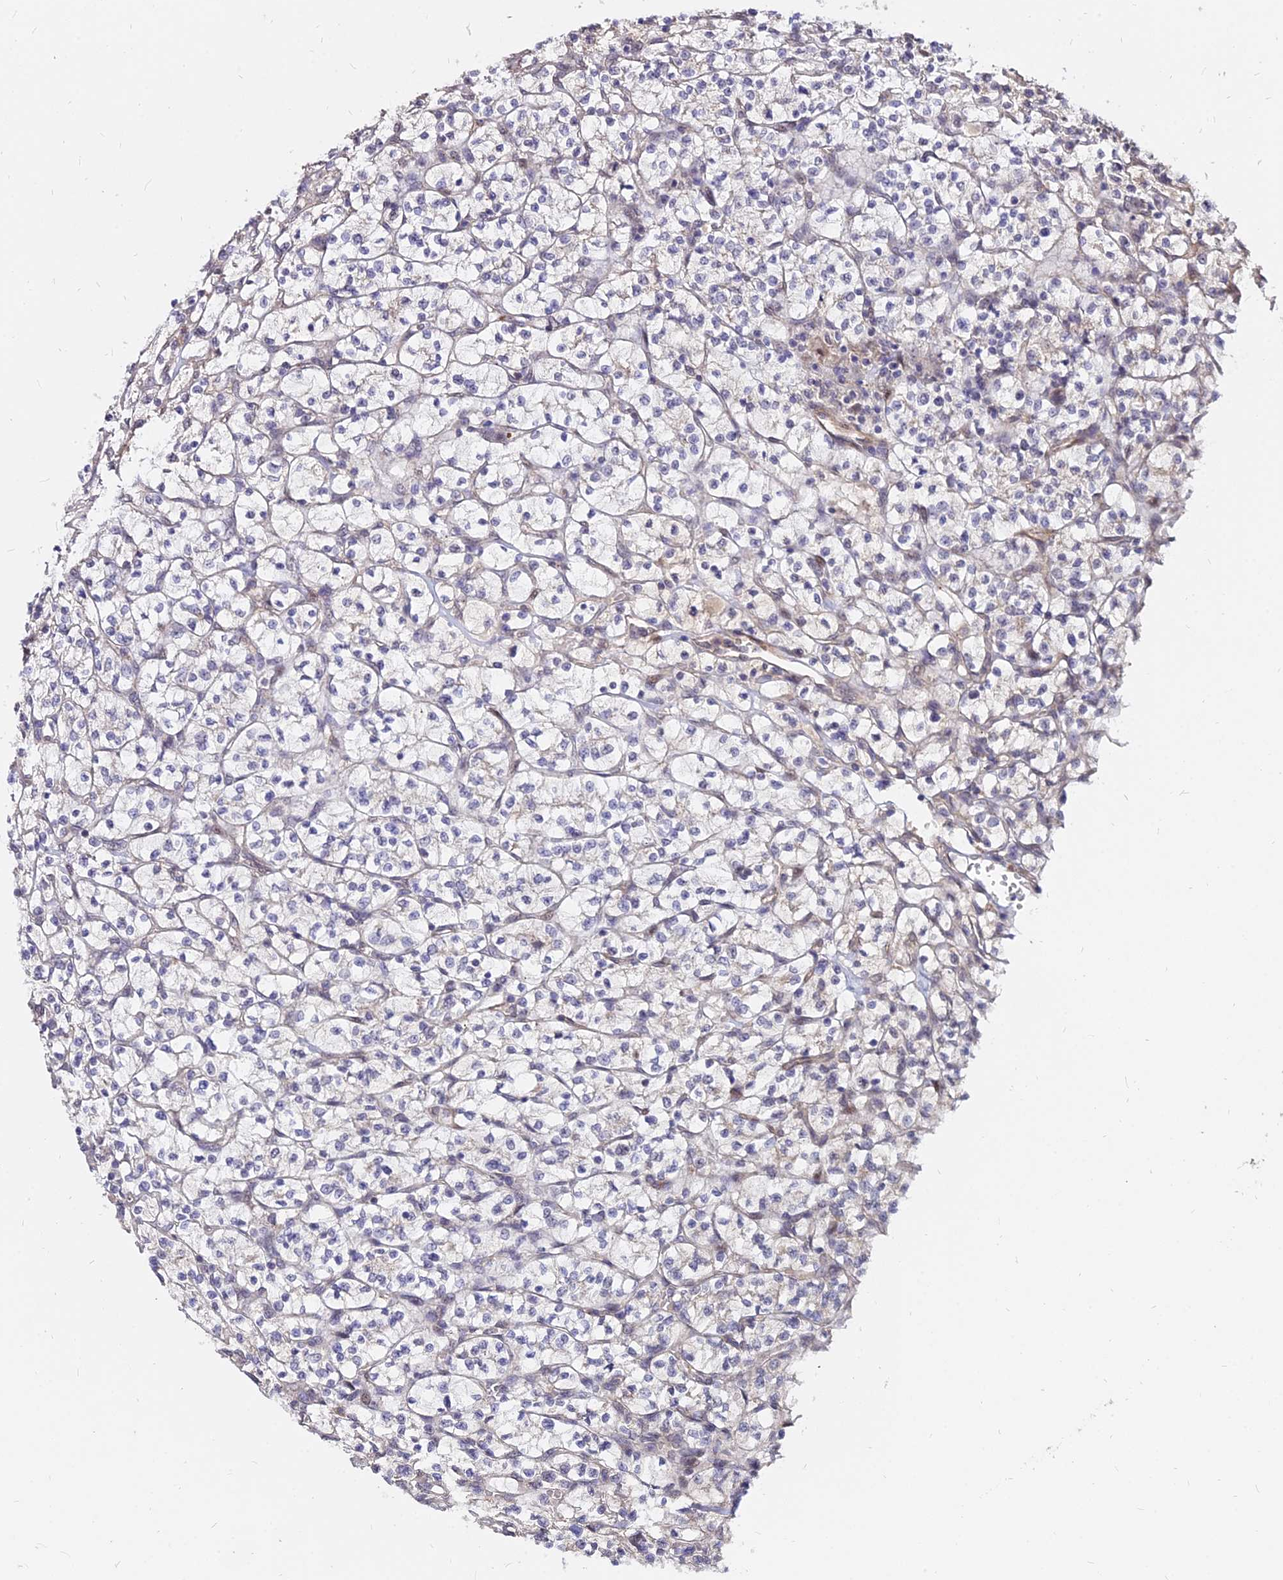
{"staining": {"intensity": "negative", "quantity": "none", "location": "none"}, "tissue": "renal cancer", "cell_type": "Tumor cells", "image_type": "cancer", "snomed": [{"axis": "morphology", "description": "Adenocarcinoma, NOS"}, {"axis": "topography", "description": "Kidney"}], "caption": "An image of renal cancer (adenocarcinoma) stained for a protein shows no brown staining in tumor cells.", "gene": "C11orf68", "patient": {"sex": "female", "age": 64}}